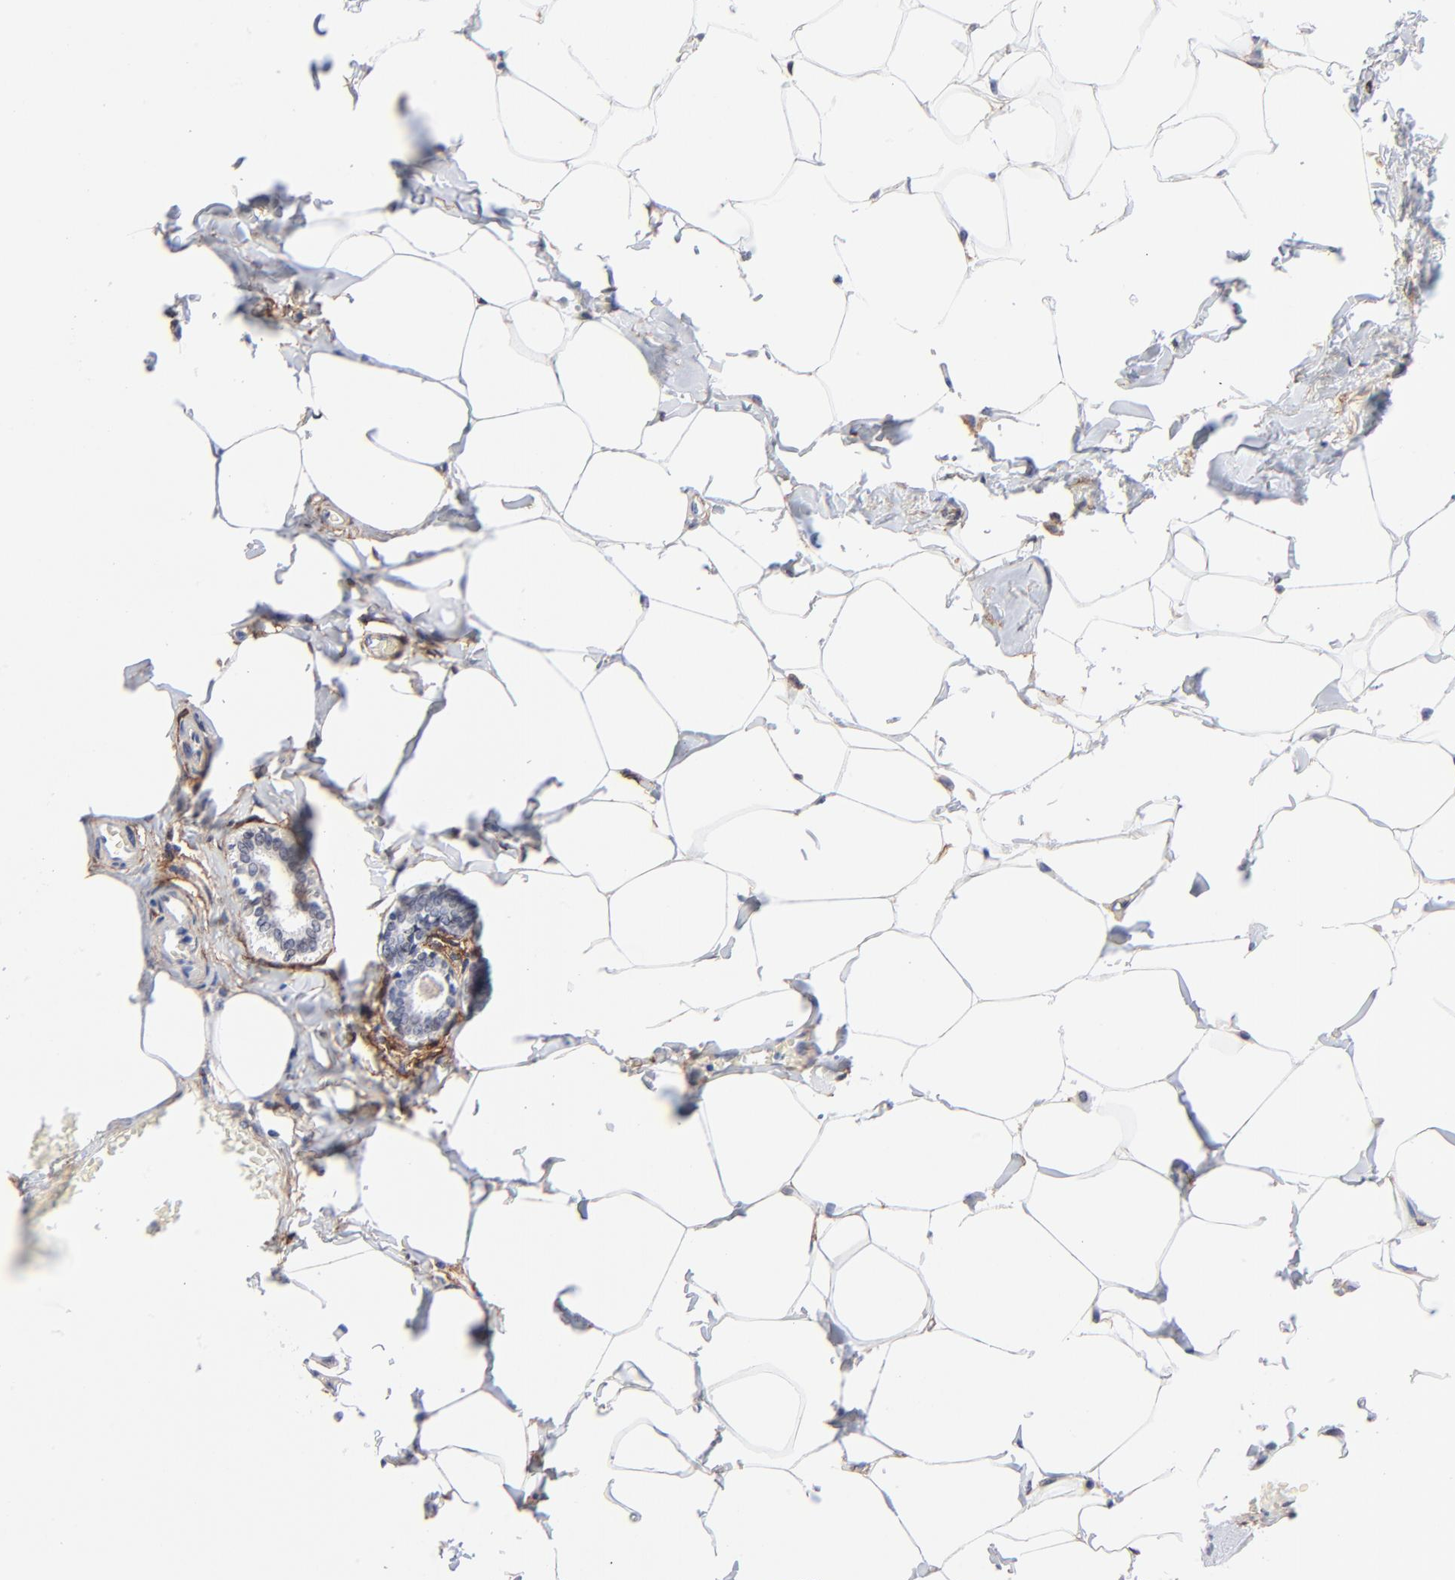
{"staining": {"intensity": "negative", "quantity": "none", "location": "none"}, "tissue": "breast cancer", "cell_type": "Tumor cells", "image_type": "cancer", "snomed": [{"axis": "morphology", "description": "Lobular carcinoma"}, {"axis": "topography", "description": "Breast"}], "caption": "Immunohistochemistry (IHC) of human breast cancer demonstrates no expression in tumor cells. Brightfield microscopy of IHC stained with DAB (3,3'-diaminobenzidine) (brown) and hematoxylin (blue), captured at high magnification.", "gene": "PDGFRB", "patient": {"sex": "female", "age": 51}}